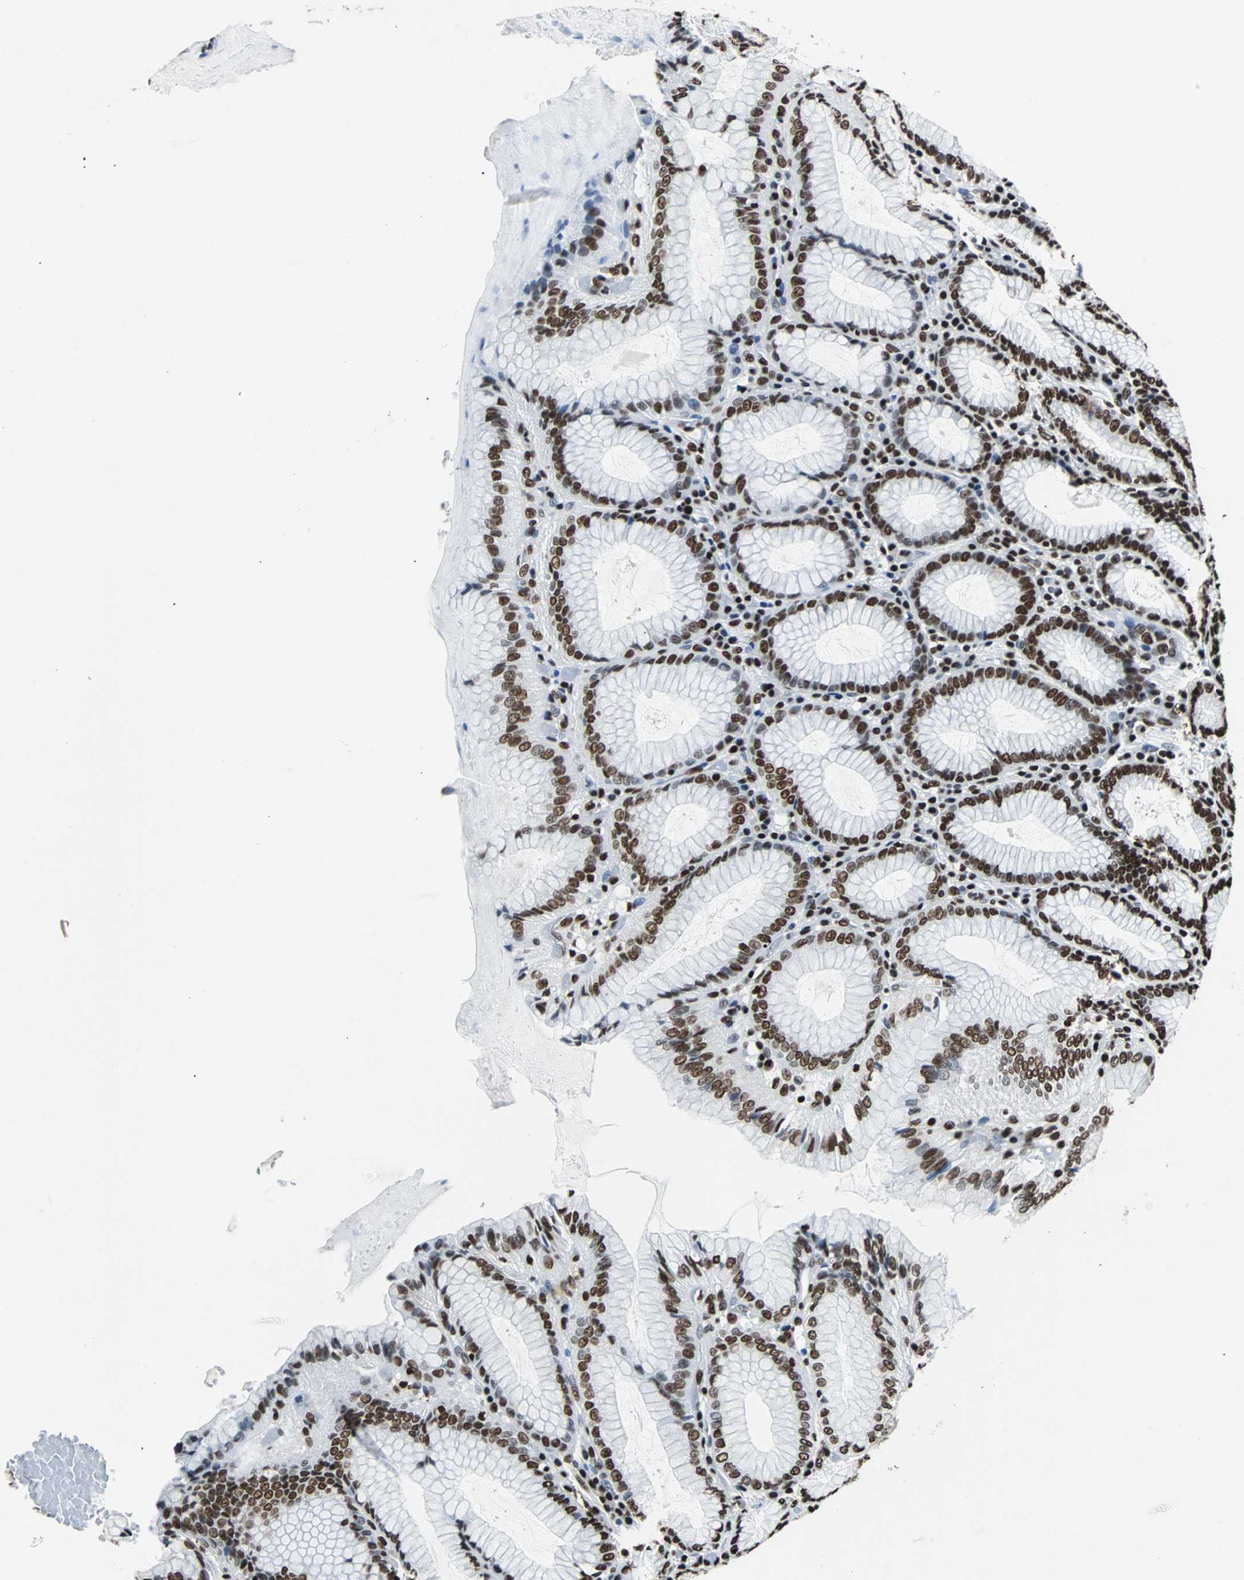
{"staining": {"intensity": "strong", "quantity": "25%-75%", "location": "nuclear"}, "tissue": "stomach", "cell_type": "Glandular cells", "image_type": "normal", "snomed": [{"axis": "morphology", "description": "Normal tissue, NOS"}, {"axis": "topography", "description": "Stomach, lower"}], "caption": "This histopathology image reveals immunohistochemistry (IHC) staining of unremarkable human stomach, with high strong nuclear expression in about 25%-75% of glandular cells.", "gene": "FUBP1", "patient": {"sex": "female", "age": 76}}